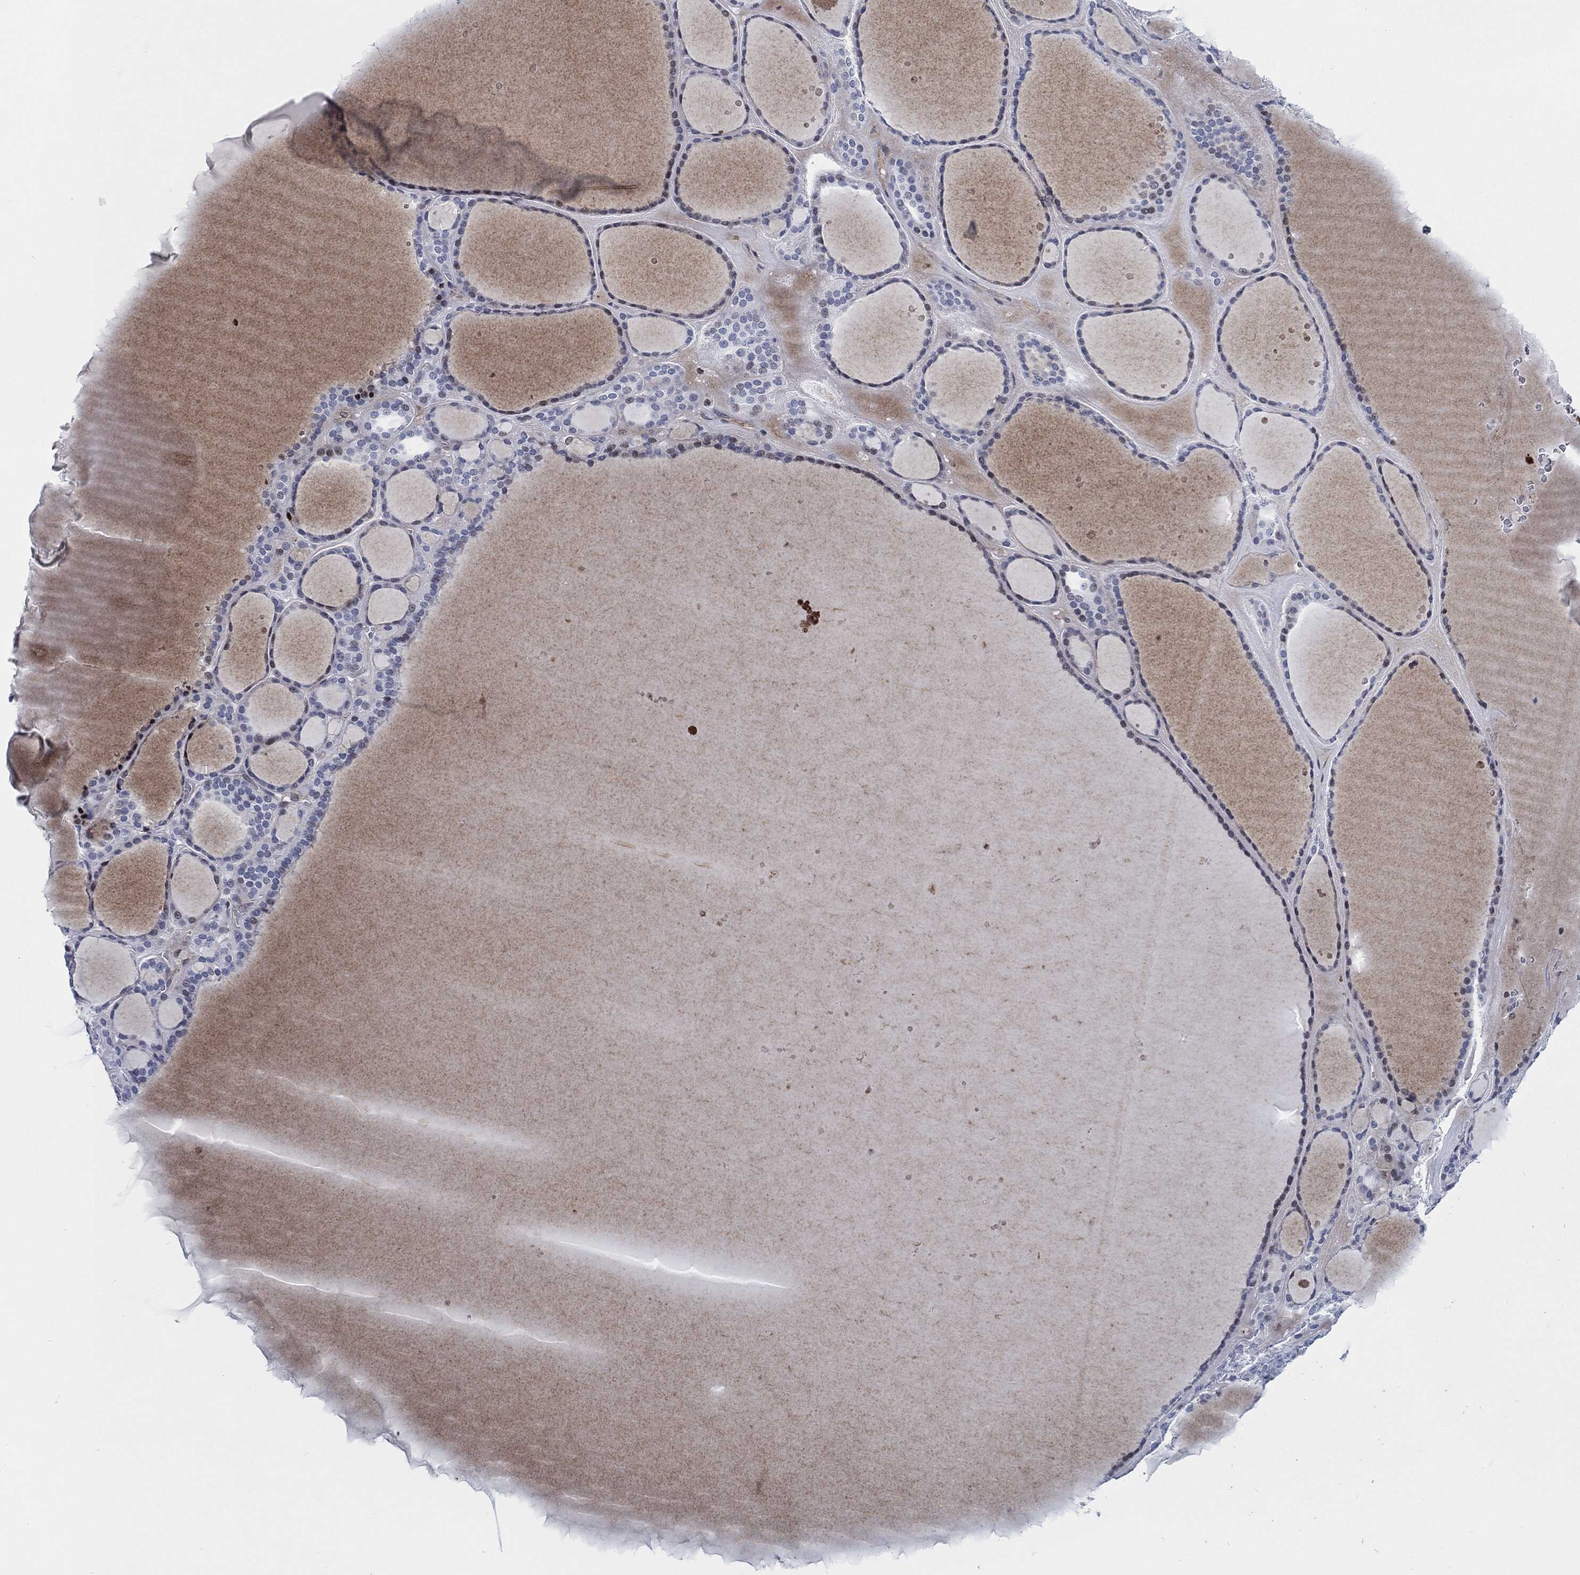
{"staining": {"intensity": "negative", "quantity": "none", "location": "none"}, "tissue": "thyroid gland", "cell_type": "Glandular cells", "image_type": "normal", "snomed": [{"axis": "morphology", "description": "Normal tissue, NOS"}, {"axis": "topography", "description": "Thyroid gland"}], "caption": "An image of thyroid gland stained for a protein shows no brown staining in glandular cells.", "gene": "MPO", "patient": {"sex": "male", "age": 63}}